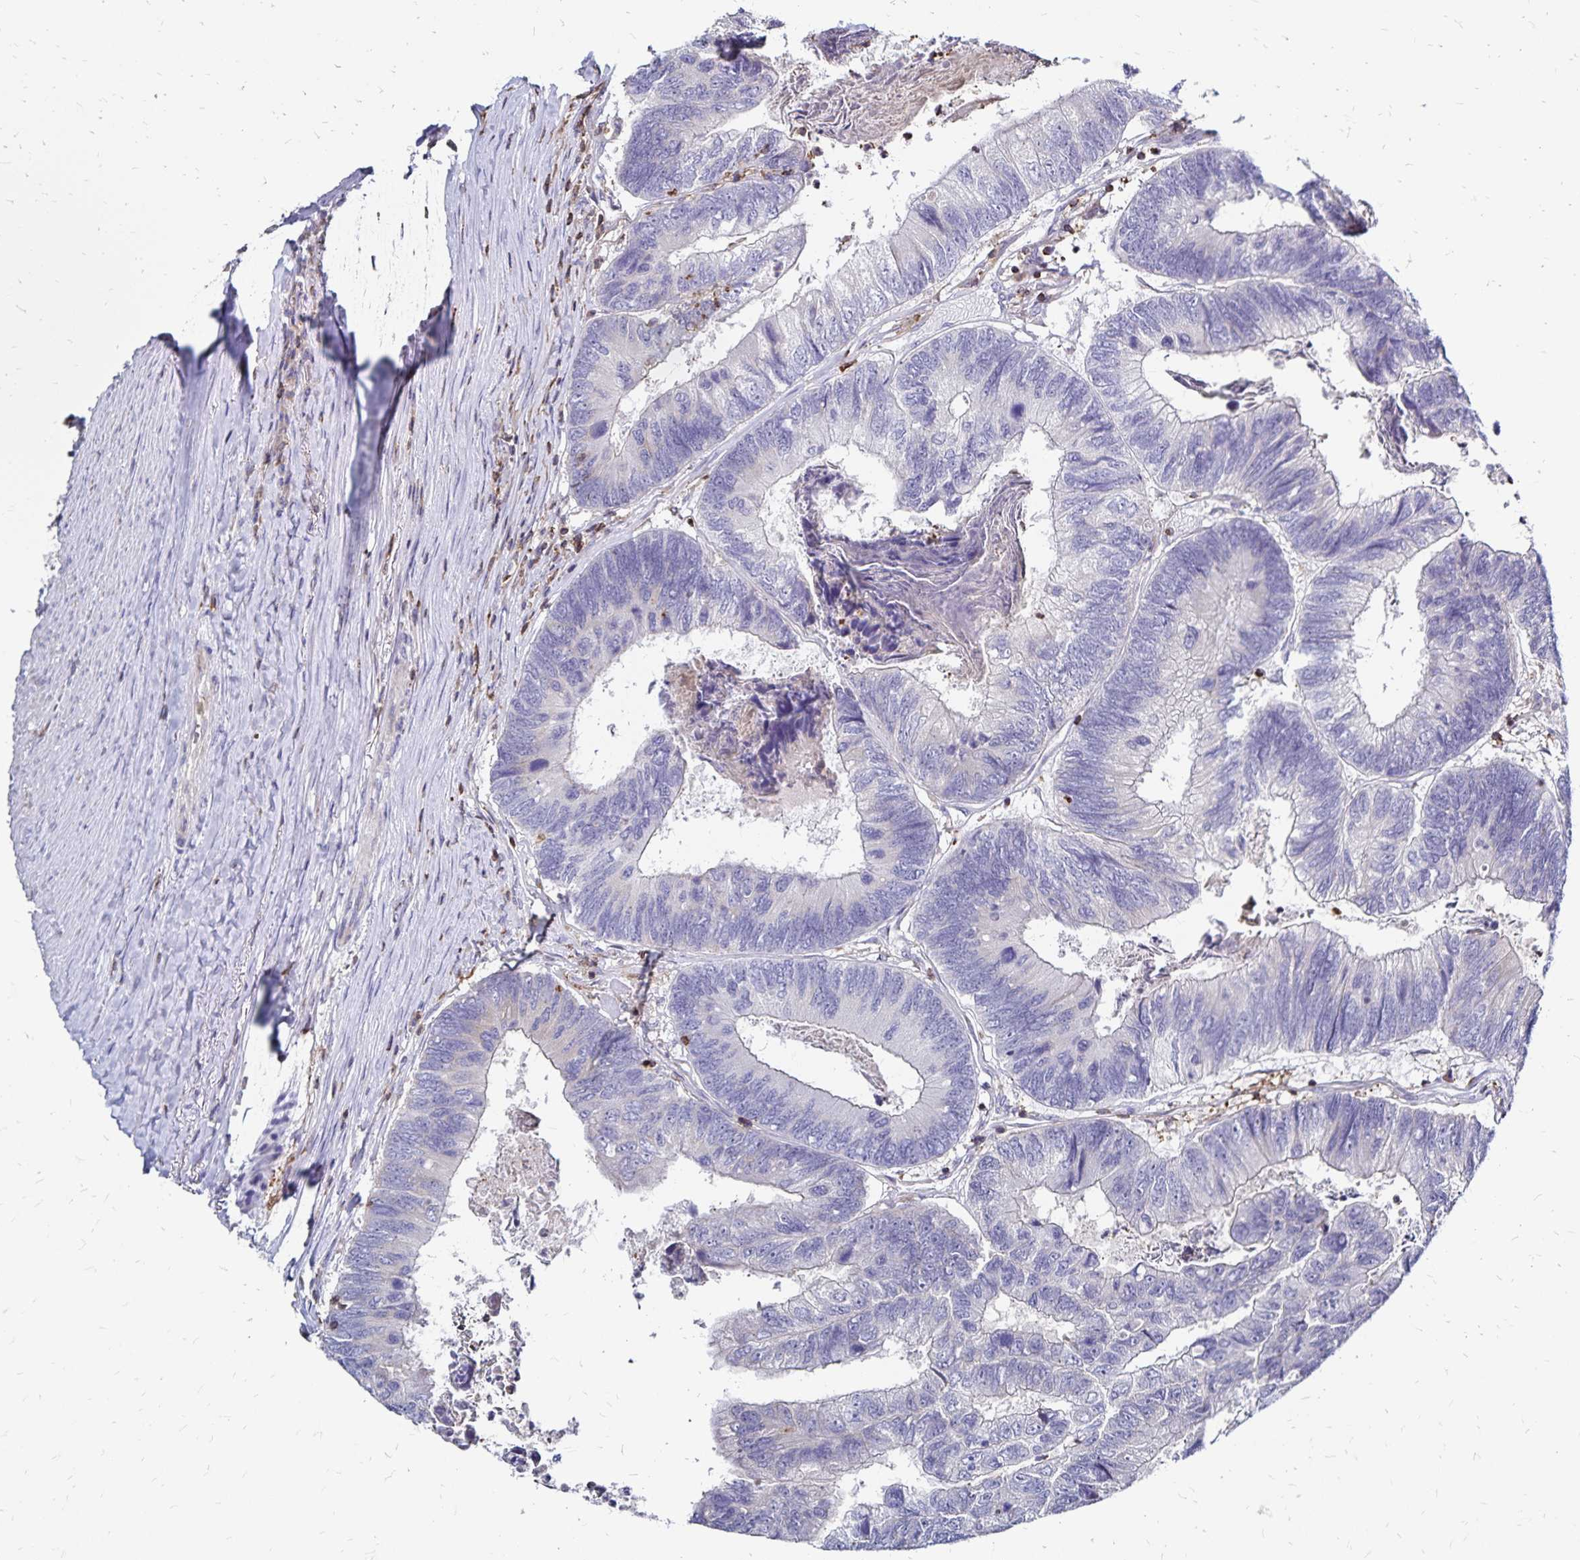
{"staining": {"intensity": "negative", "quantity": "none", "location": "none"}, "tissue": "colorectal cancer", "cell_type": "Tumor cells", "image_type": "cancer", "snomed": [{"axis": "morphology", "description": "Adenocarcinoma, NOS"}, {"axis": "topography", "description": "Colon"}], "caption": "An immunohistochemistry (IHC) image of colorectal cancer (adenocarcinoma) is shown. There is no staining in tumor cells of colorectal cancer (adenocarcinoma).", "gene": "NAGPA", "patient": {"sex": "female", "age": 67}}